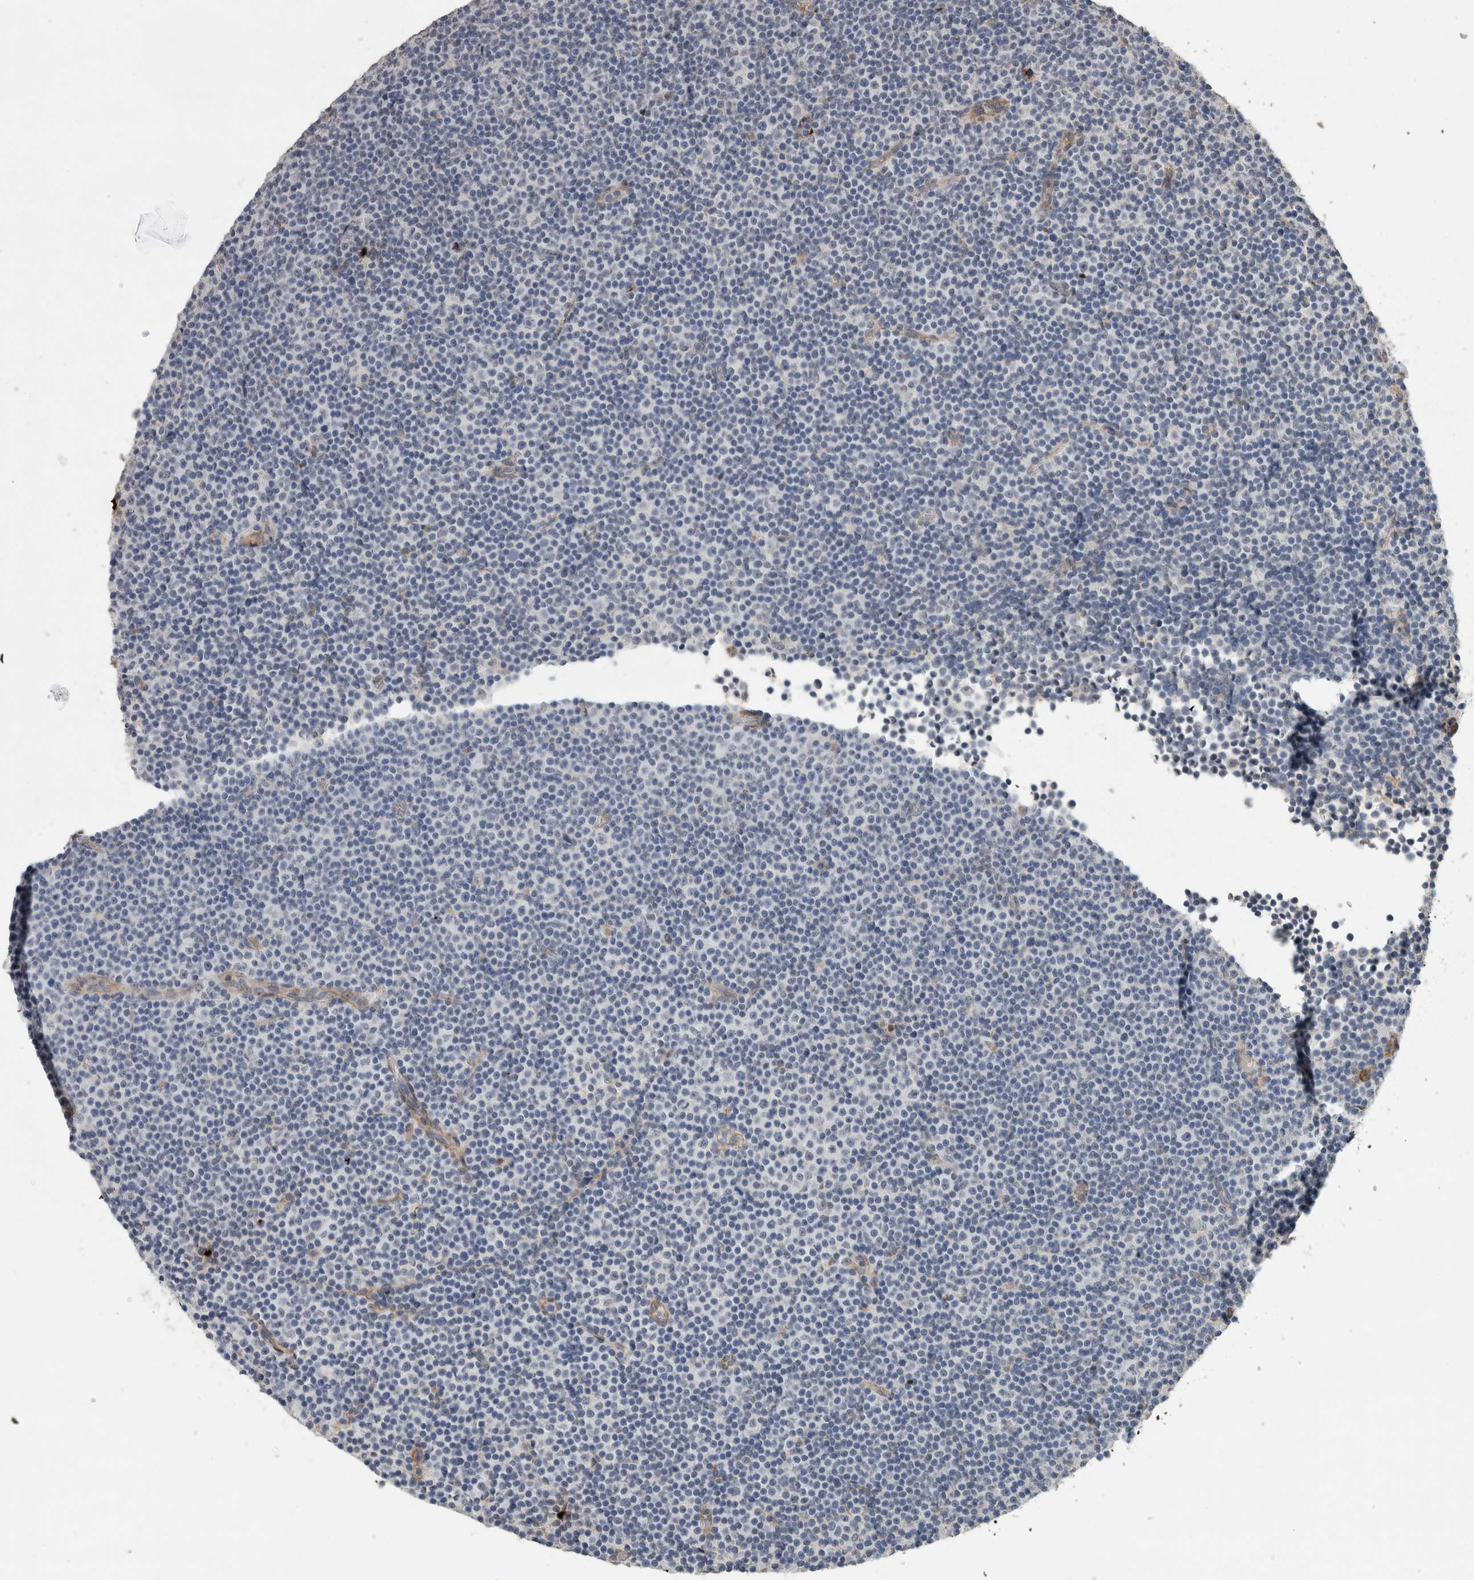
{"staining": {"intensity": "negative", "quantity": "none", "location": "none"}, "tissue": "lymphoma", "cell_type": "Tumor cells", "image_type": "cancer", "snomed": [{"axis": "morphology", "description": "Malignant lymphoma, non-Hodgkin's type, Low grade"}, {"axis": "topography", "description": "Lymph node"}], "caption": "Tumor cells are negative for protein expression in human low-grade malignant lymphoma, non-Hodgkin's type. The staining was performed using DAB (3,3'-diaminobenzidine) to visualize the protein expression in brown, while the nuclei were stained in blue with hematoxylin (Magnification: 20x).", "gene": "RECK", "patient": {"sex": "female", "age": 67}}